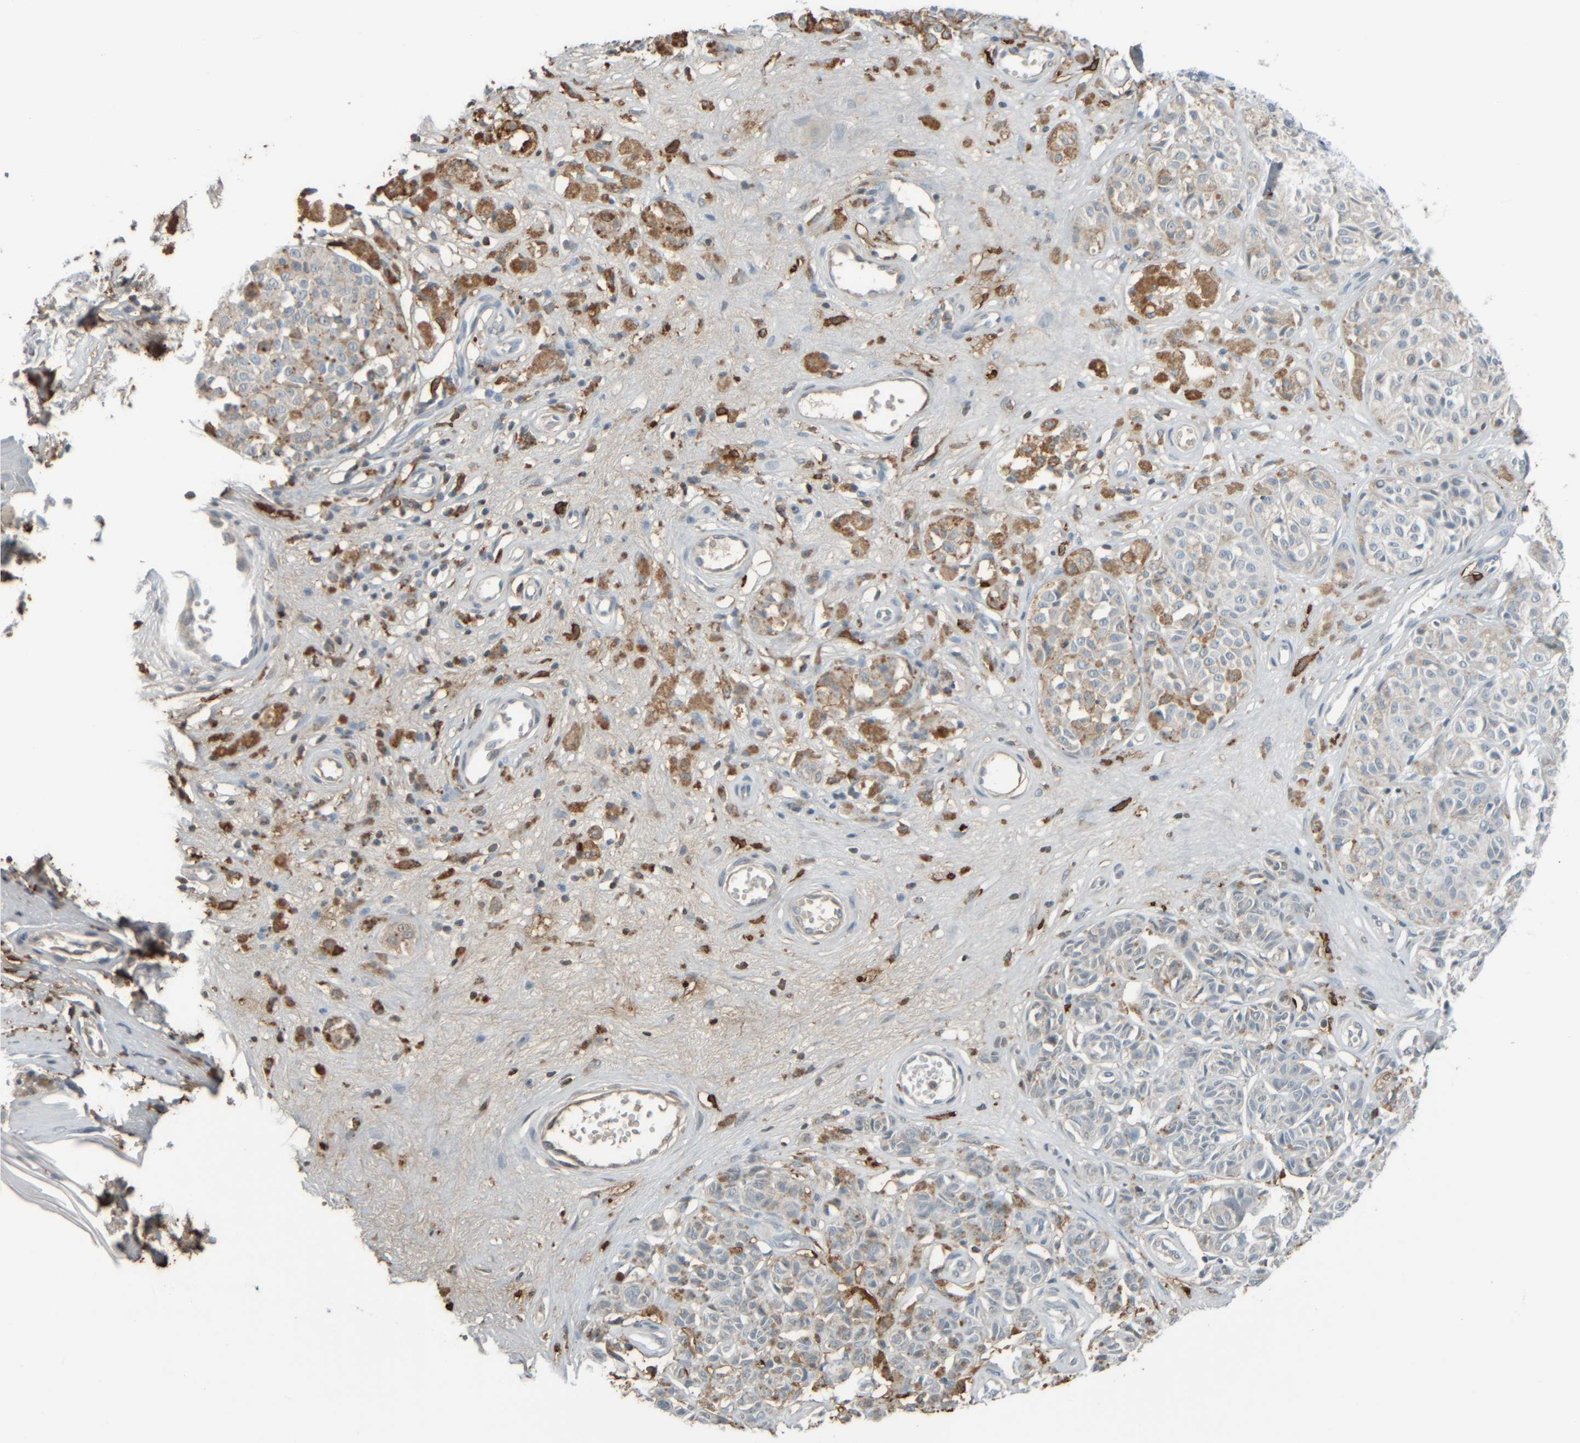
{"staining": {"intensity": "negative", "quantity": "none", "location": "none"}, "tissue": "melanoma", "cell_type": "Tumor cells", "image_type": "cancer", "snomed": [{"axis": "morphology", "description": "Malignant melanoma, NOS"}, {"axis": "topography", "description": "Skin"}], "caption": "Protein analysis of melanoma displays no significant positivity in tumor cells.", "gene": "TPSAB1", "patient": {"sex": "female", "age": 64}}